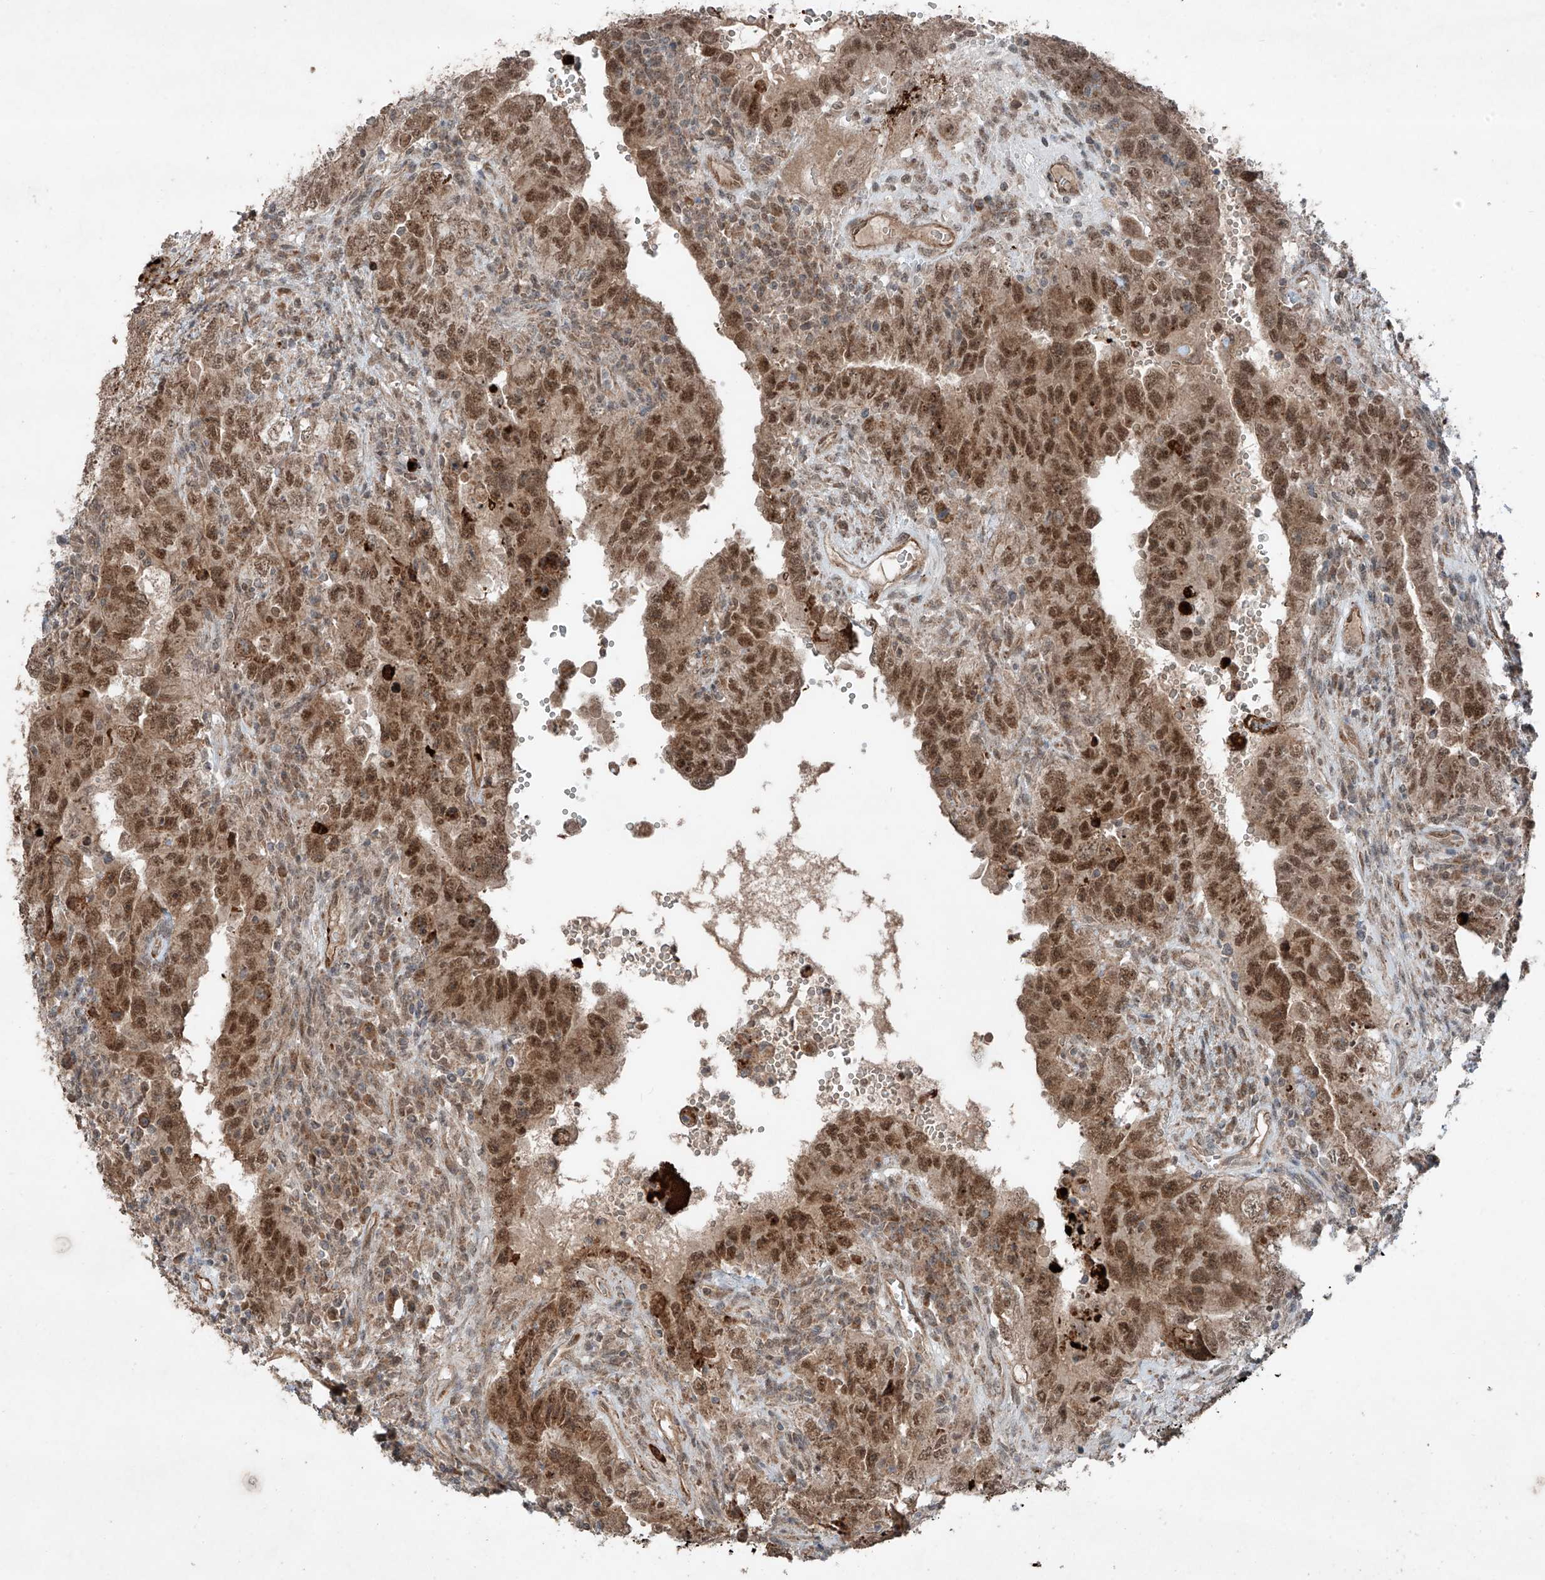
{"staining": {"intensity": "moderate", "quantity": ">75%", "location": "nuclear"}, "tissue": "testis cancer", "cell_type": "Tumor cells", "image_type": "cancer", "snomed": [{"axis": "morphology", "description": "Carcinoma, Embryonal, NOS"}, {"axis": "topography", "description": "Testis"}], "caption": "Testis embryonal carcinoma stained with immunohistochemistry (IHC) exhibits moderate nuclear expression in about >75% of tumor cells. Using DAB (3,3'-diaminobenzidine) (brown) and hematoxylin (blue) stains, captured at high magnification using brightfield microscopy.", "gene": "ZNF620", "patient": {"sex": "male", "age": 26}}